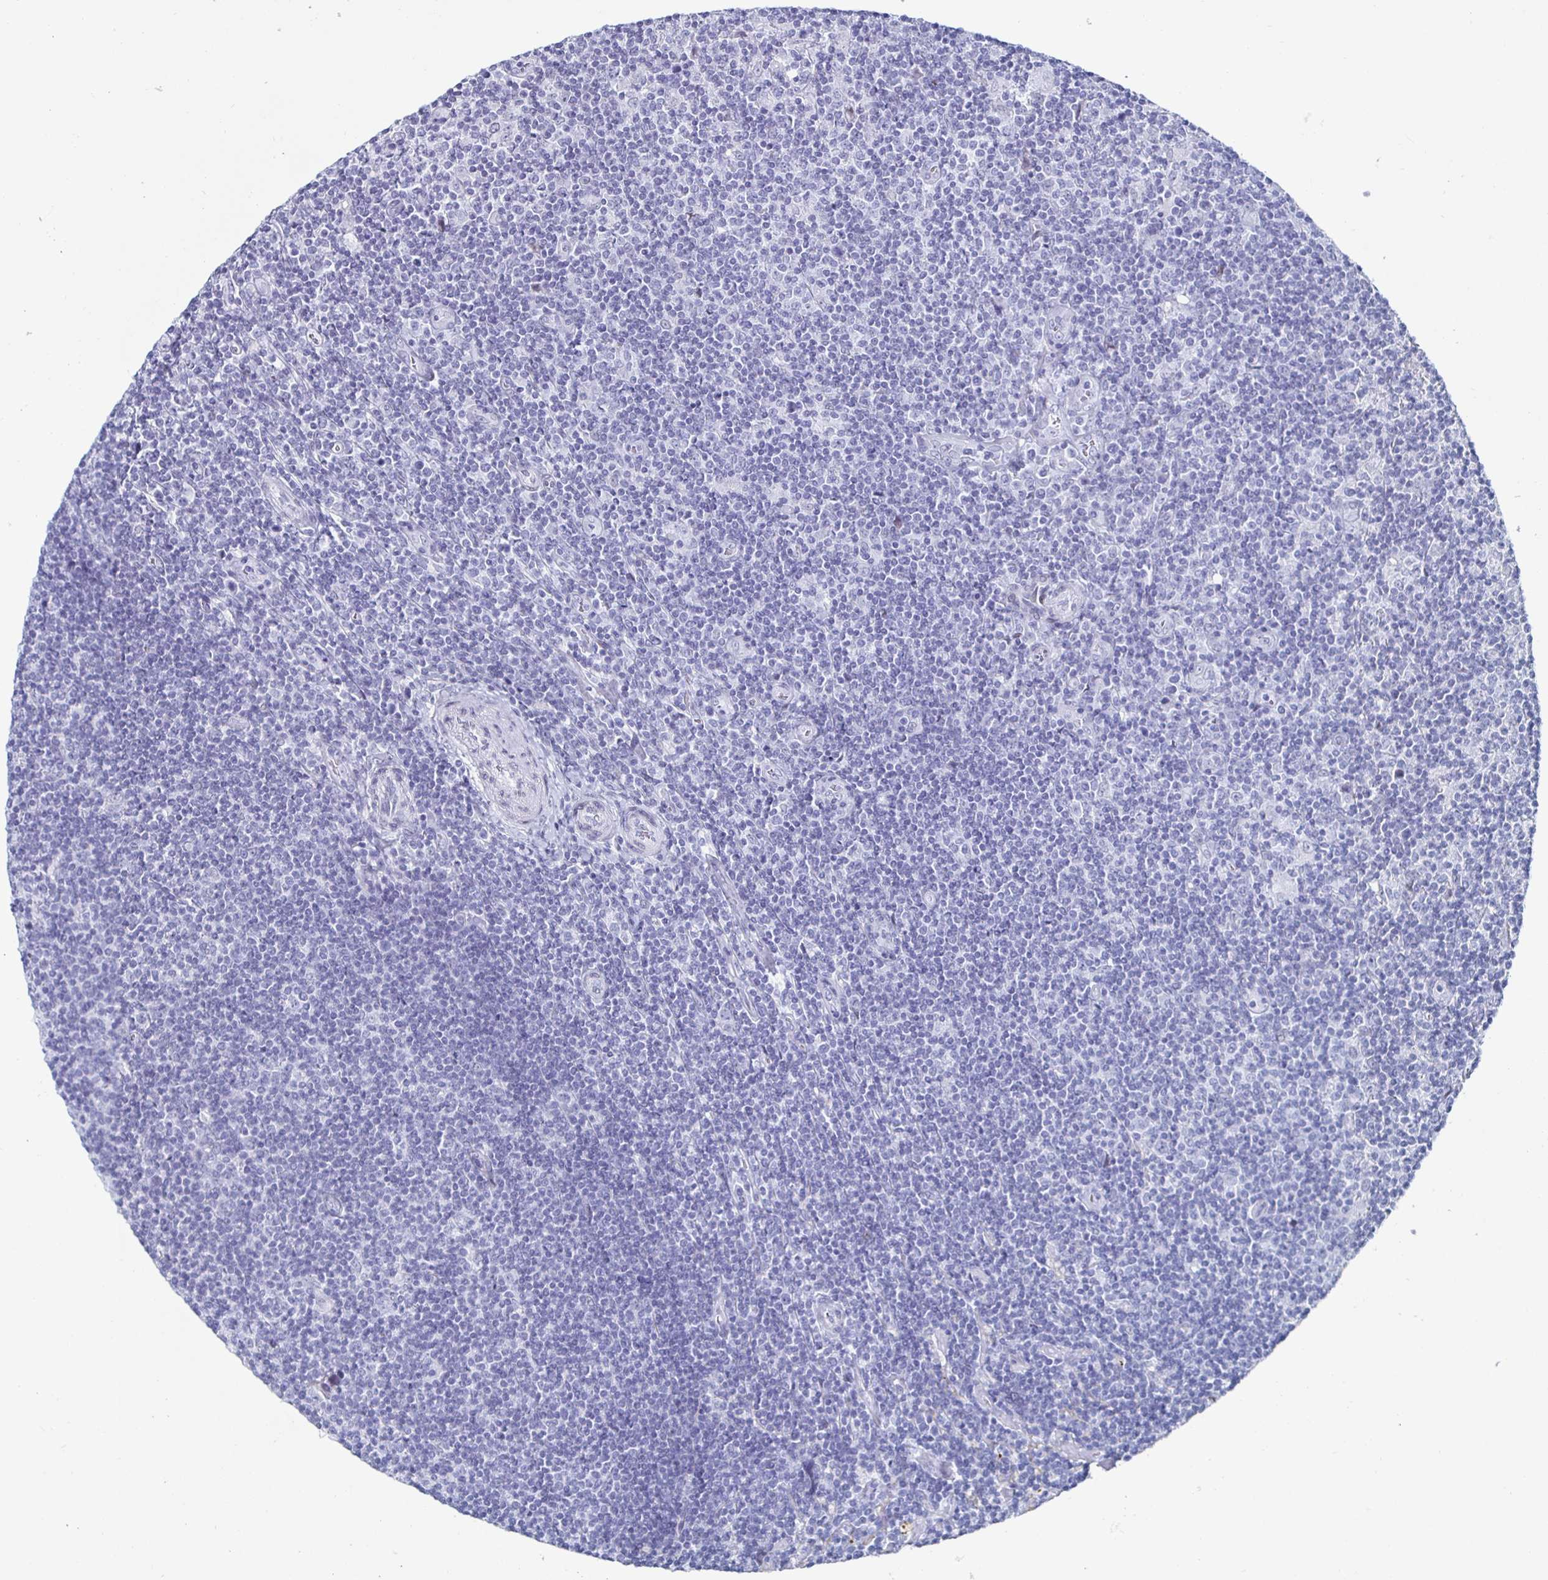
{"staining": {"intensity": "negative", "quantity": "none", "location": "none"}, "tissue": "lymphoma", "cell_type": "Tumor cells", "image_type": "cancer", "snomed": [{"axis": "morphology", "description": "Hodgkin's disease, NOS"}, {"axis": "topography", "description": "Lymph node"}], "caption": "A photomicrograph of Hodgkin's disease stained for a protein displays no brown staining in tumor cells.", "gene": "KRT4", "patient": {"sex": "male", "age": 40}}